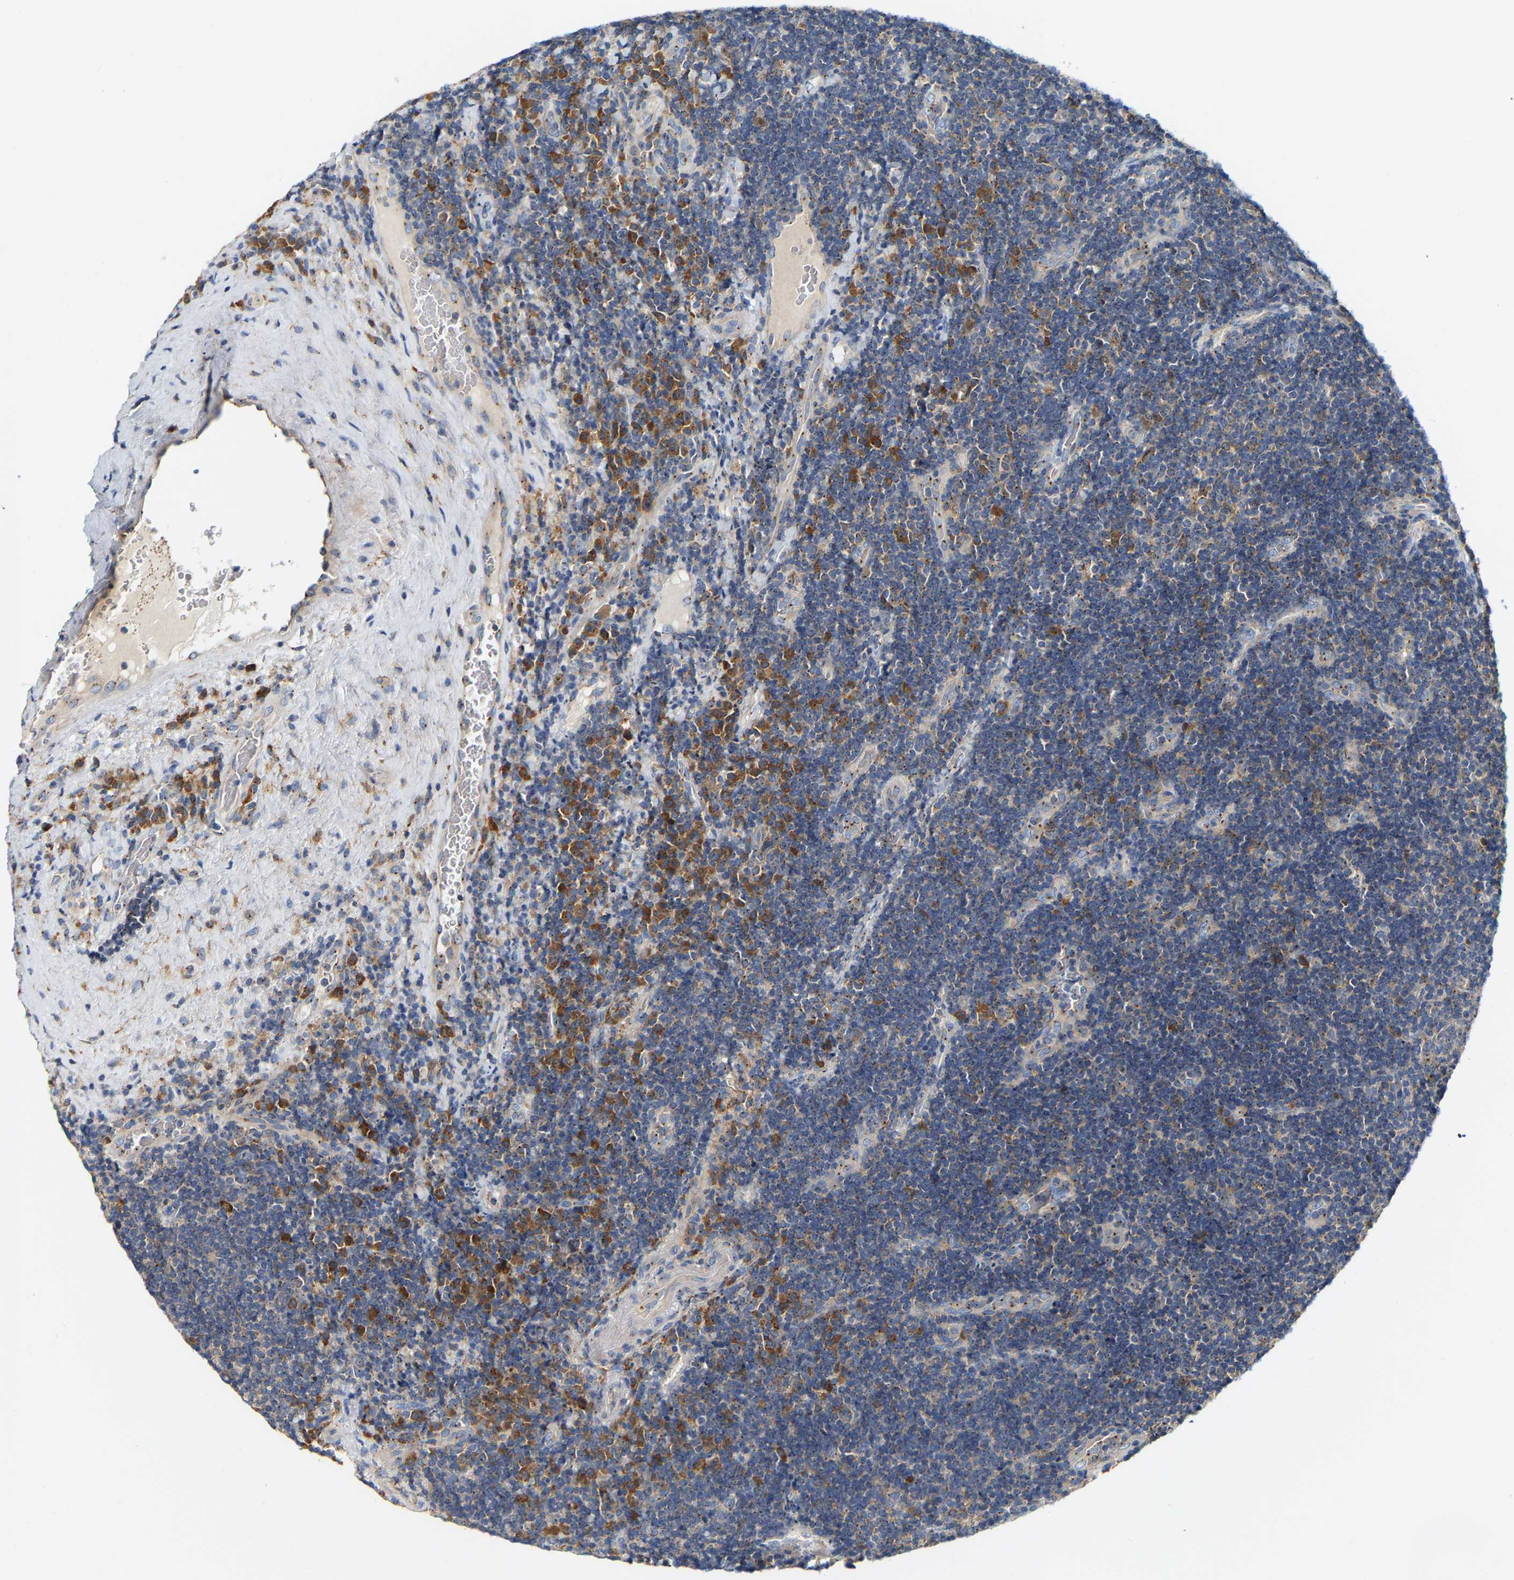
{"staining": {"intensity": "weak", "quantity": "25%-75%", "location": "cytoplasmic/membranous"}, "tissue": "lymphoma", "cell_type": "Tumor cells", "image_type": "cancer", "snomed": [{"axis": "morphology", "description": "Malignant lymphoma, non-Hodgkin's type, High grade"}, {"axis": "topography", "description": "Tonsil"}], "caption": "Malignant lymphoma, non-Hodgkin's type (high-grade) stained with immunohistochemistry displays weak cytoplasmic/membranous expression in about 25%-75% of tumor cells. The staining was performed using DAB (3,3'-diaminobenzidine), with brown indicating positive protein expression. Nuclei are stained blue with hematoxylin.", "gene": "PCNT", "patient": {"sex": "female", "age": 36}}